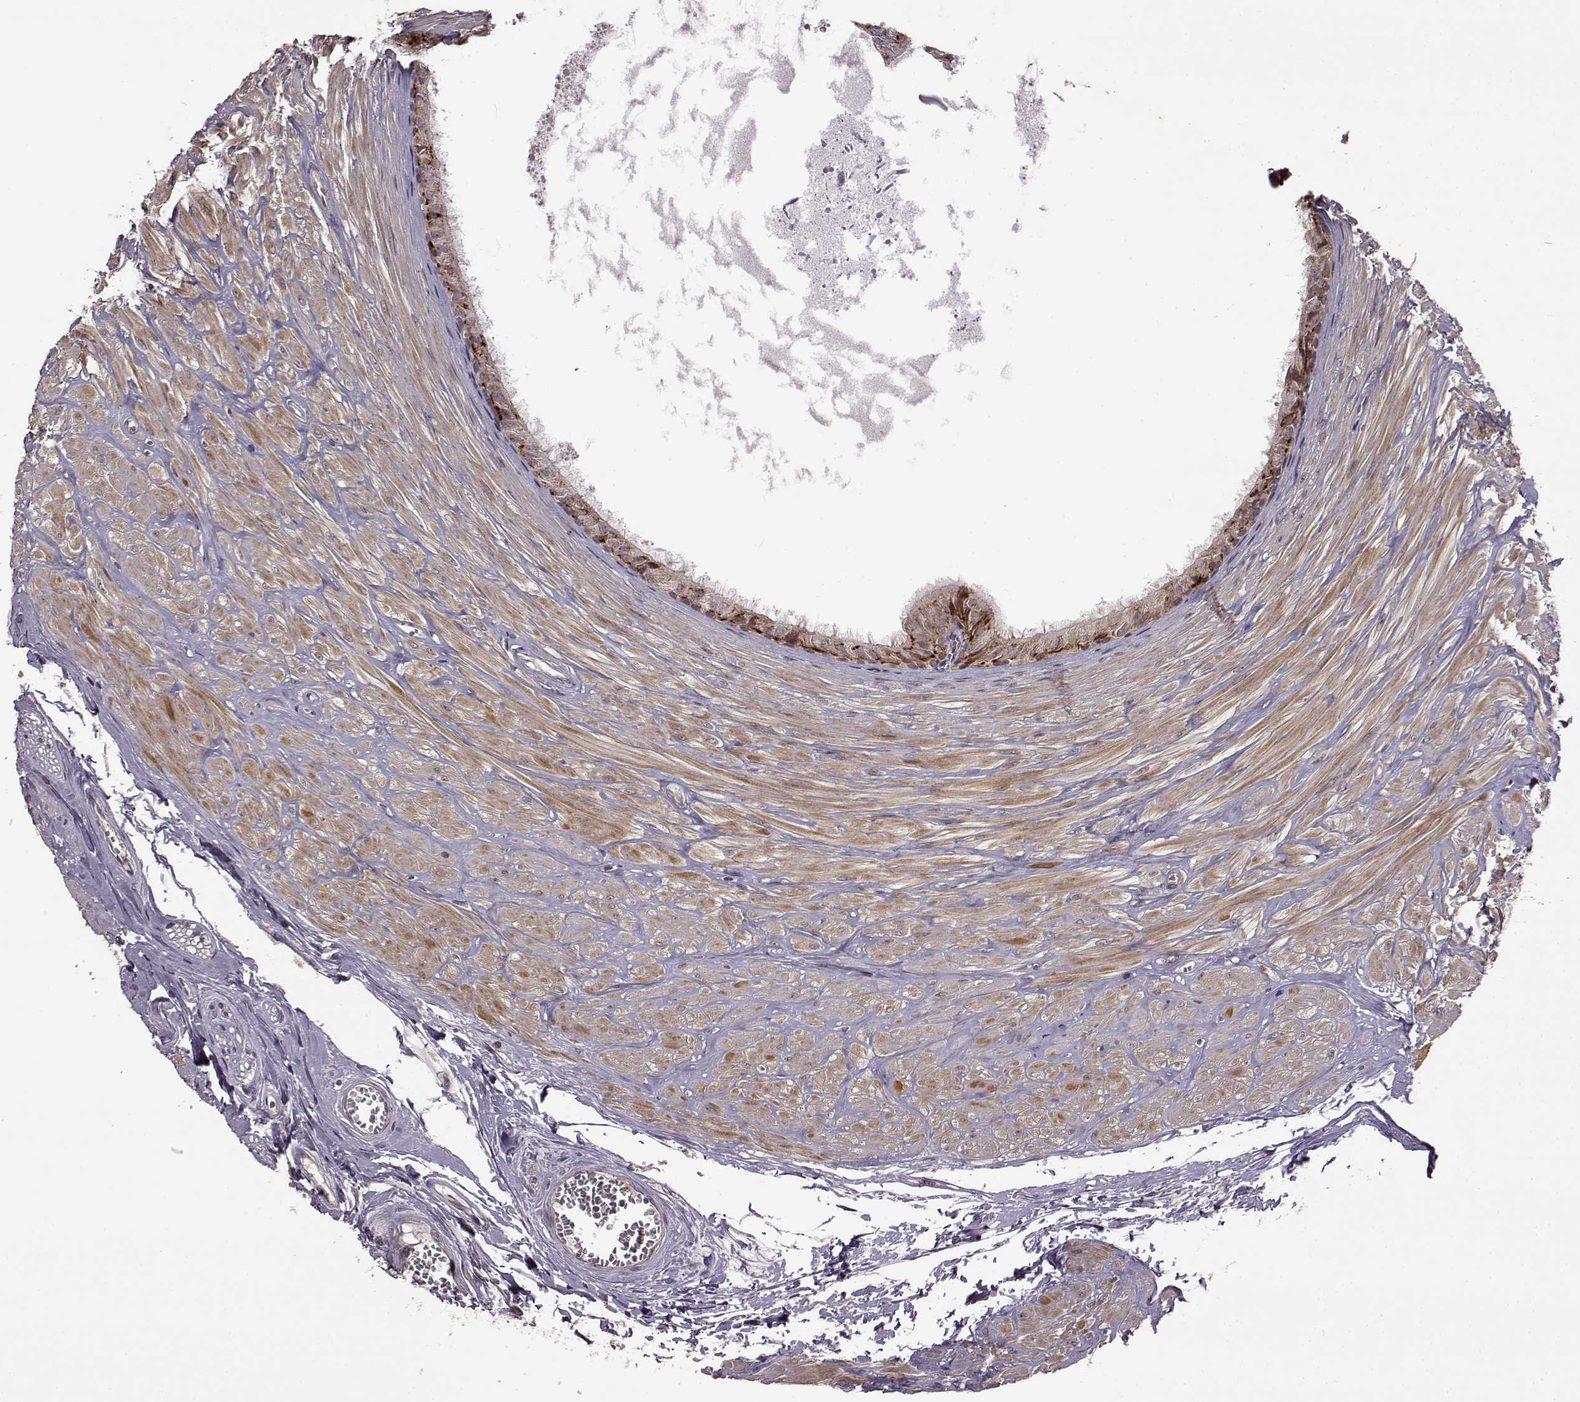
{"staining": {"intensity": "weak", "quantity": ">75%", "location": "cytoplasmic/membranous"}, "tissue": "epididymis", "cell_type": "Glandular cells", "image_type": "normal", "snomed": [{"axis": "morphology", "description": "Normal tissue, NOS"}, {"axis": "topography", "description": "Epididymis"}], "caption": "The histopathology image shows immunohistochemical staining of unremarkable epididymis. There is weak cytoplasmic/membranous staining is present in about >75% of glandular cells.", "gene": "TRMU", "patient": {"sex": "male", "age": 37}}